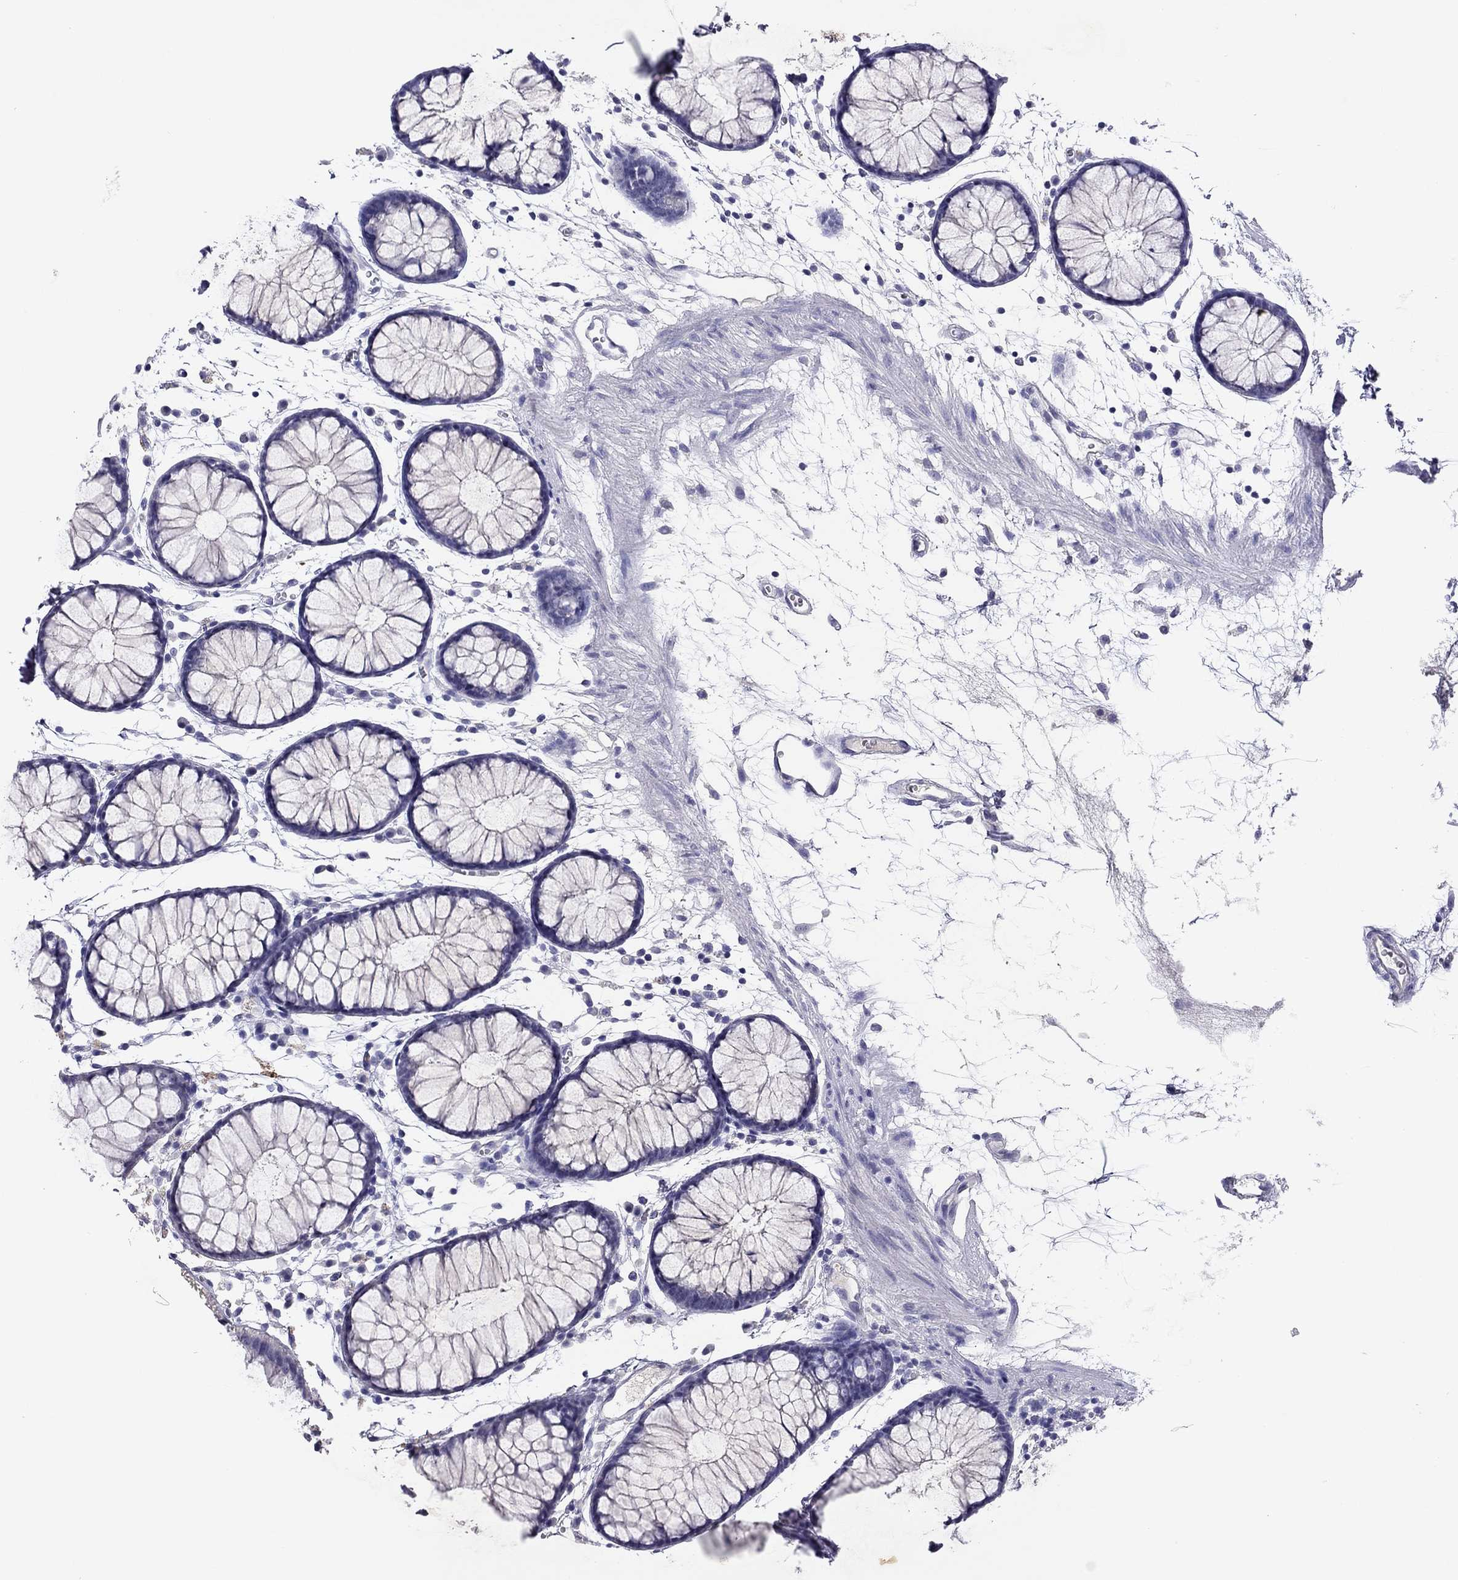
{"staining": {"intensity": "negative", "quantity": "none", "location": "none"}, "tissue": "colon", "cell_type": "Endothelial cells", "image_type": "normal", "snomed": [{"axis": "morphology", "description": "Normal tissue, NOS"}, {"axis": "morphology", "description": "Adenocarcinoma, NOS"}, {"axis": "topography", "description": "Colon"}], "caption": "Immunohistochemistry (IHC) photomicrograph of benign colon: colon stained with DAB (3,3'-diaminobenzidine) reveals no significant protein staining in endothelial cells.", "gene": "CAPNS2", "patient": {"sex": "male", "age": 65}}